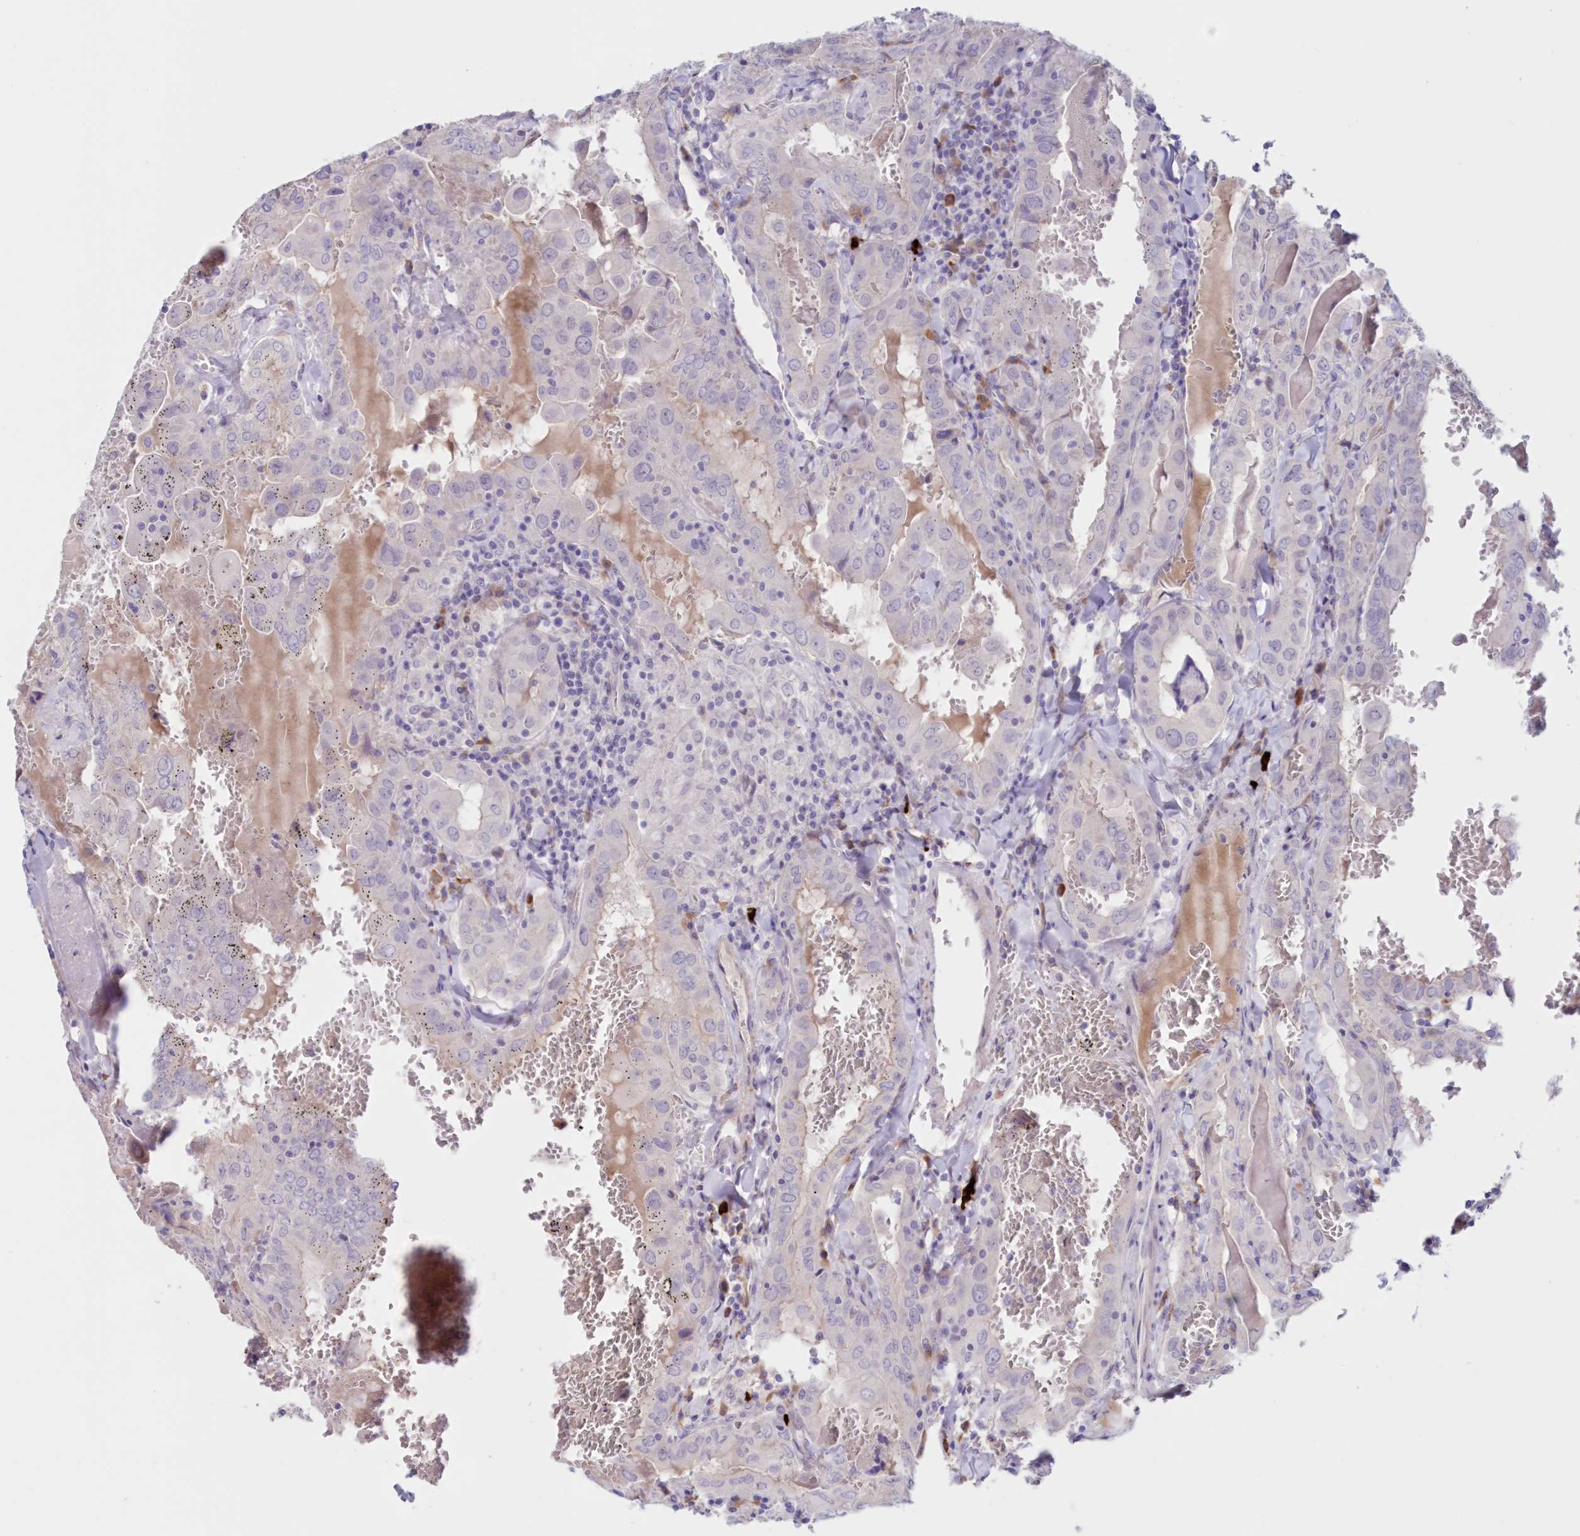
{"staining": {"intensity": "negative", "quantity": "none", "location": "none"}, "tissue": "thyroid cancer", "cell_type": "Tumor cells", "image_type": "cancer", "snomed": [{"axis": "morphology", "description": "Papillary adenocarcinoma, NOS"}, {"axis": "topography", "description": "Thyroid gland"}], "caption": "This is an immunohistochemistry (IHC) image of thyroid cancer. There is no positivity in tumor cells.", "gene": "SNED1", "patient": {"sex": "female", "age": 72}}